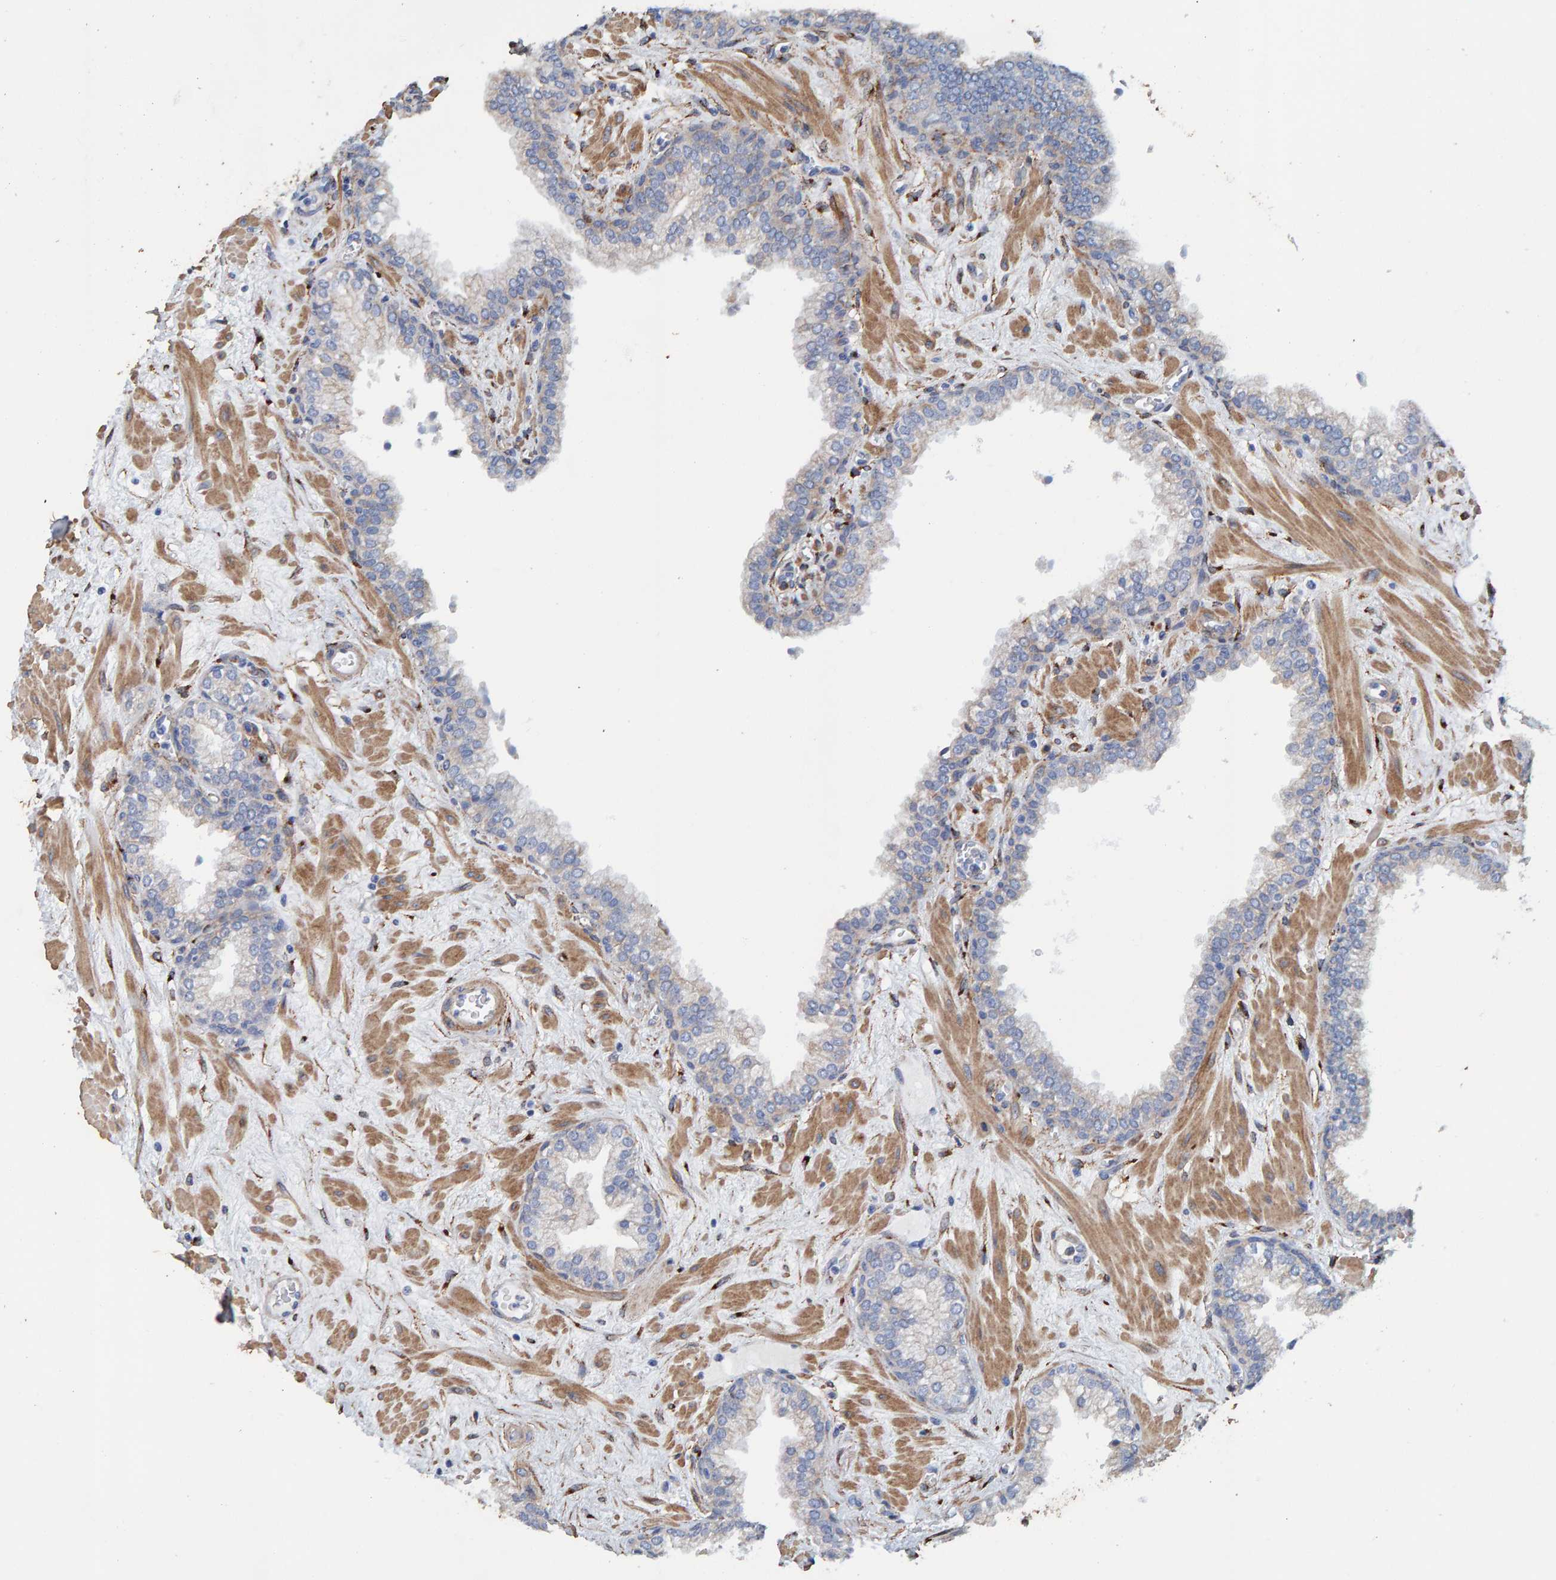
{"staining": {"intensity": "negative", "quantity": "none", "location": "none"}, "tissue": "prostate", "cell_type": "Glandular cells", "image_type": "normal", "snomed": [{"axis": "morphology", "description": "Normal tissue, NOS"}, {"axis": "morphology", "description": "Urothelial carcinoma, Low grade"}, {"axis": "topography", "description": "Urinary bladder"}, {"axis": "topography", "description": "Prostate"}], "caption": "IHC histopathology image of benign human prostate stained for a protein (brown), which exhibits no expression in glandular cells. (Stains: DAB immunohistochemistry with hematoxylin counter stain, Microscopy: brightfield microscopy at high magnification).", "gene": "LRP1", "patient": {"sex": "male", "age": 60}}